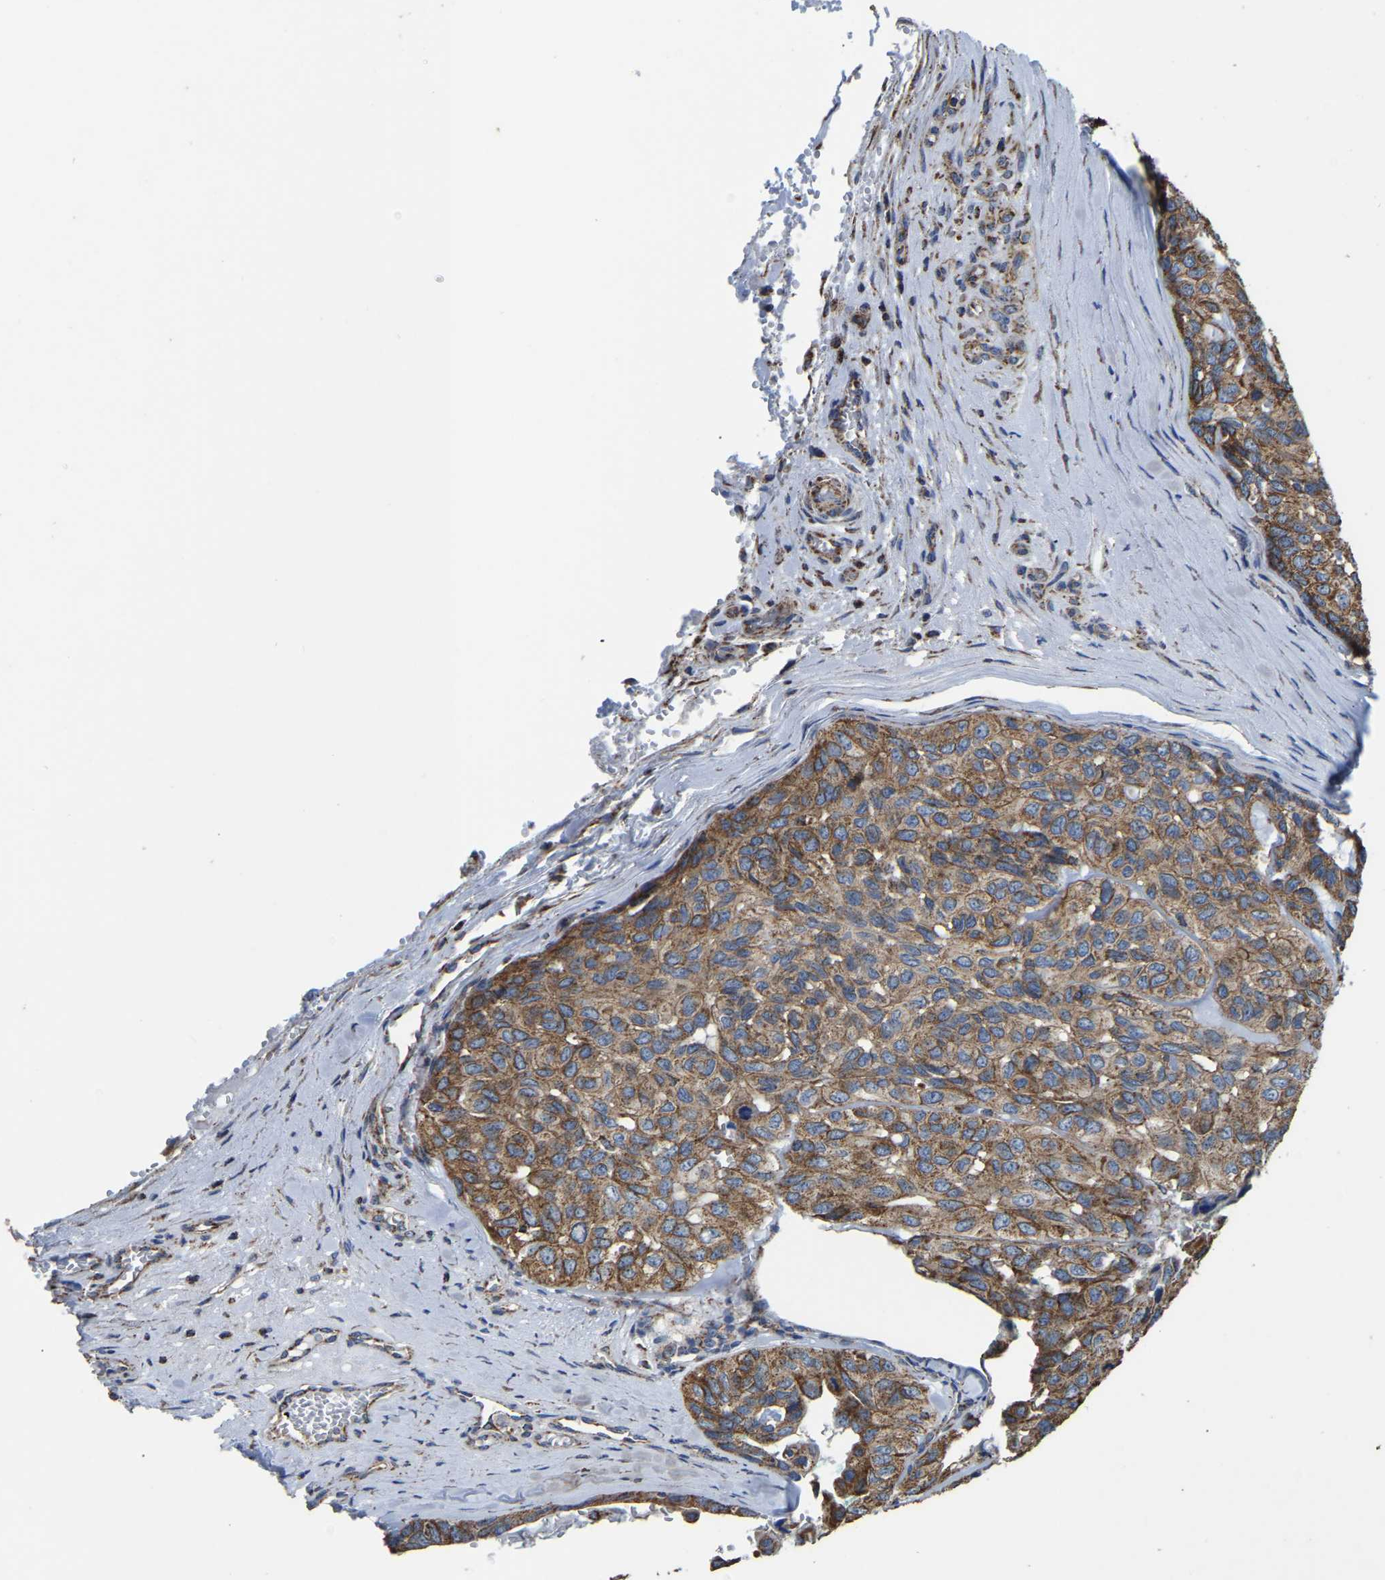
{"staining": {"intensity": "moderate", "quantity": ">75%", "location": "cytoplasmic/membranous"}, "tissue": "head and neck cancer", "cell_type": "Tumor cells", "image_type": "cancer", "snomed": [{"axis": "morphology", "description": "Adenocarcinoma, NOS"}, {"axis": "topography", "description": "Salivary gland, NOS"}, {"axis": "topography", "description": "Head-Neck"}], "caption": "This is an image of immunohistochemistry staining of adenocarcinoma (head and neck), which shows moderate expression in the cytoplasmic/membranous of tumor cells.", "gene": "ETFA", "patient": {"sex": "female", "age": 76}}